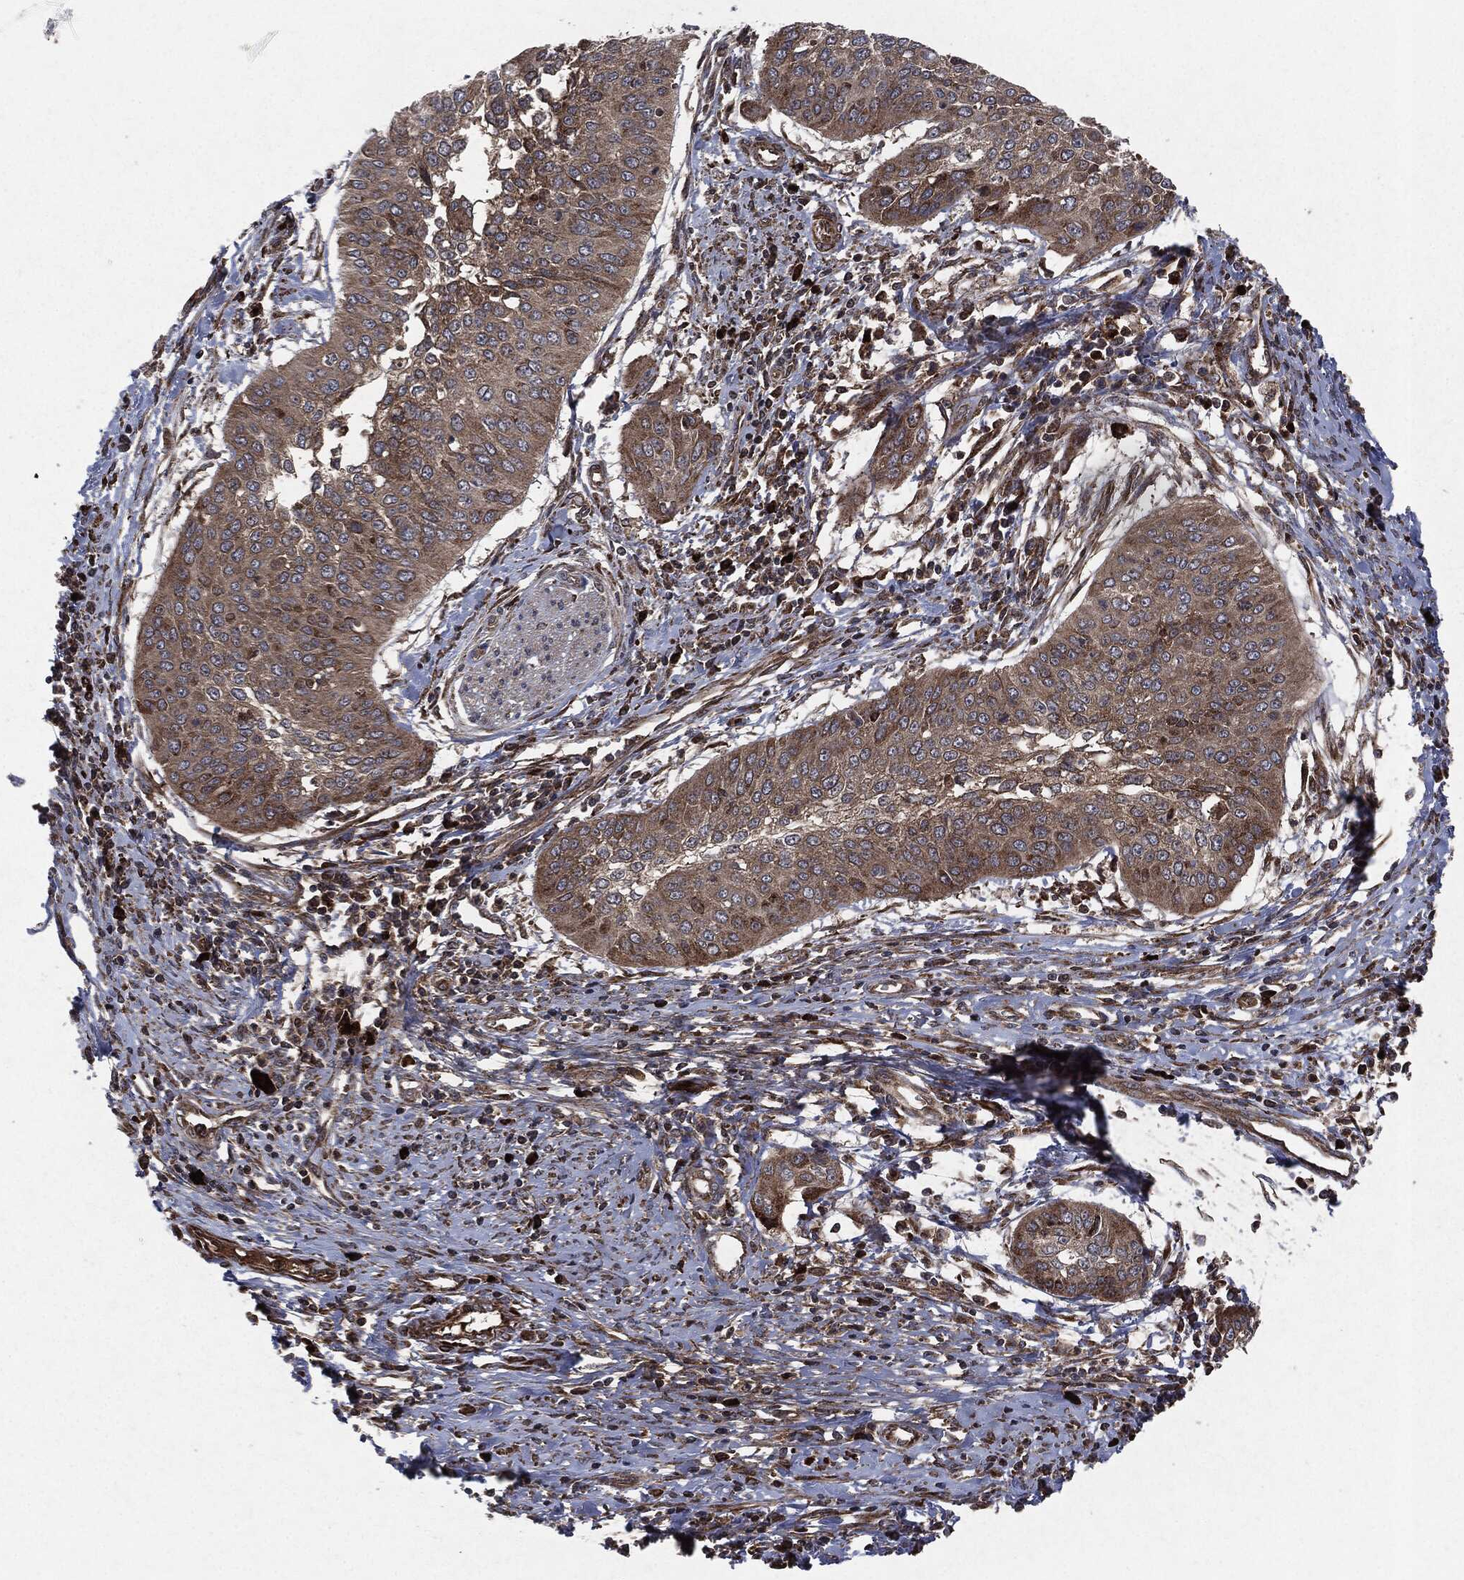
{"staining": {"intensity": "strong", "quantity": "<25%", "location": "cytoplasmic/membranous"}, "tissue": "cervical cancer", "cell_type": "Tumor cells", "image_type": "cancer", "snomed": [{"axis": "morphology", "description": "Normal tissue, NOS"}, {"axis": "morphology", "description": "Squamous cell carcinoma, NOS"}, {"axis": "topography", "description": "Cervix"}], "caption": "Tumor cells demonstrate medium levels of strong cytoplasmic/membranous positivity in about <25% of cells in squamous cell carcinoma (cervical). The staining was performed using DAB to visualize the protein expression in brown, while the nuclei were stained in blue with hematoxylin (Magnification: 20x).", "gene": "RAF1", "patient": {"sex": "female", "age": 39}}